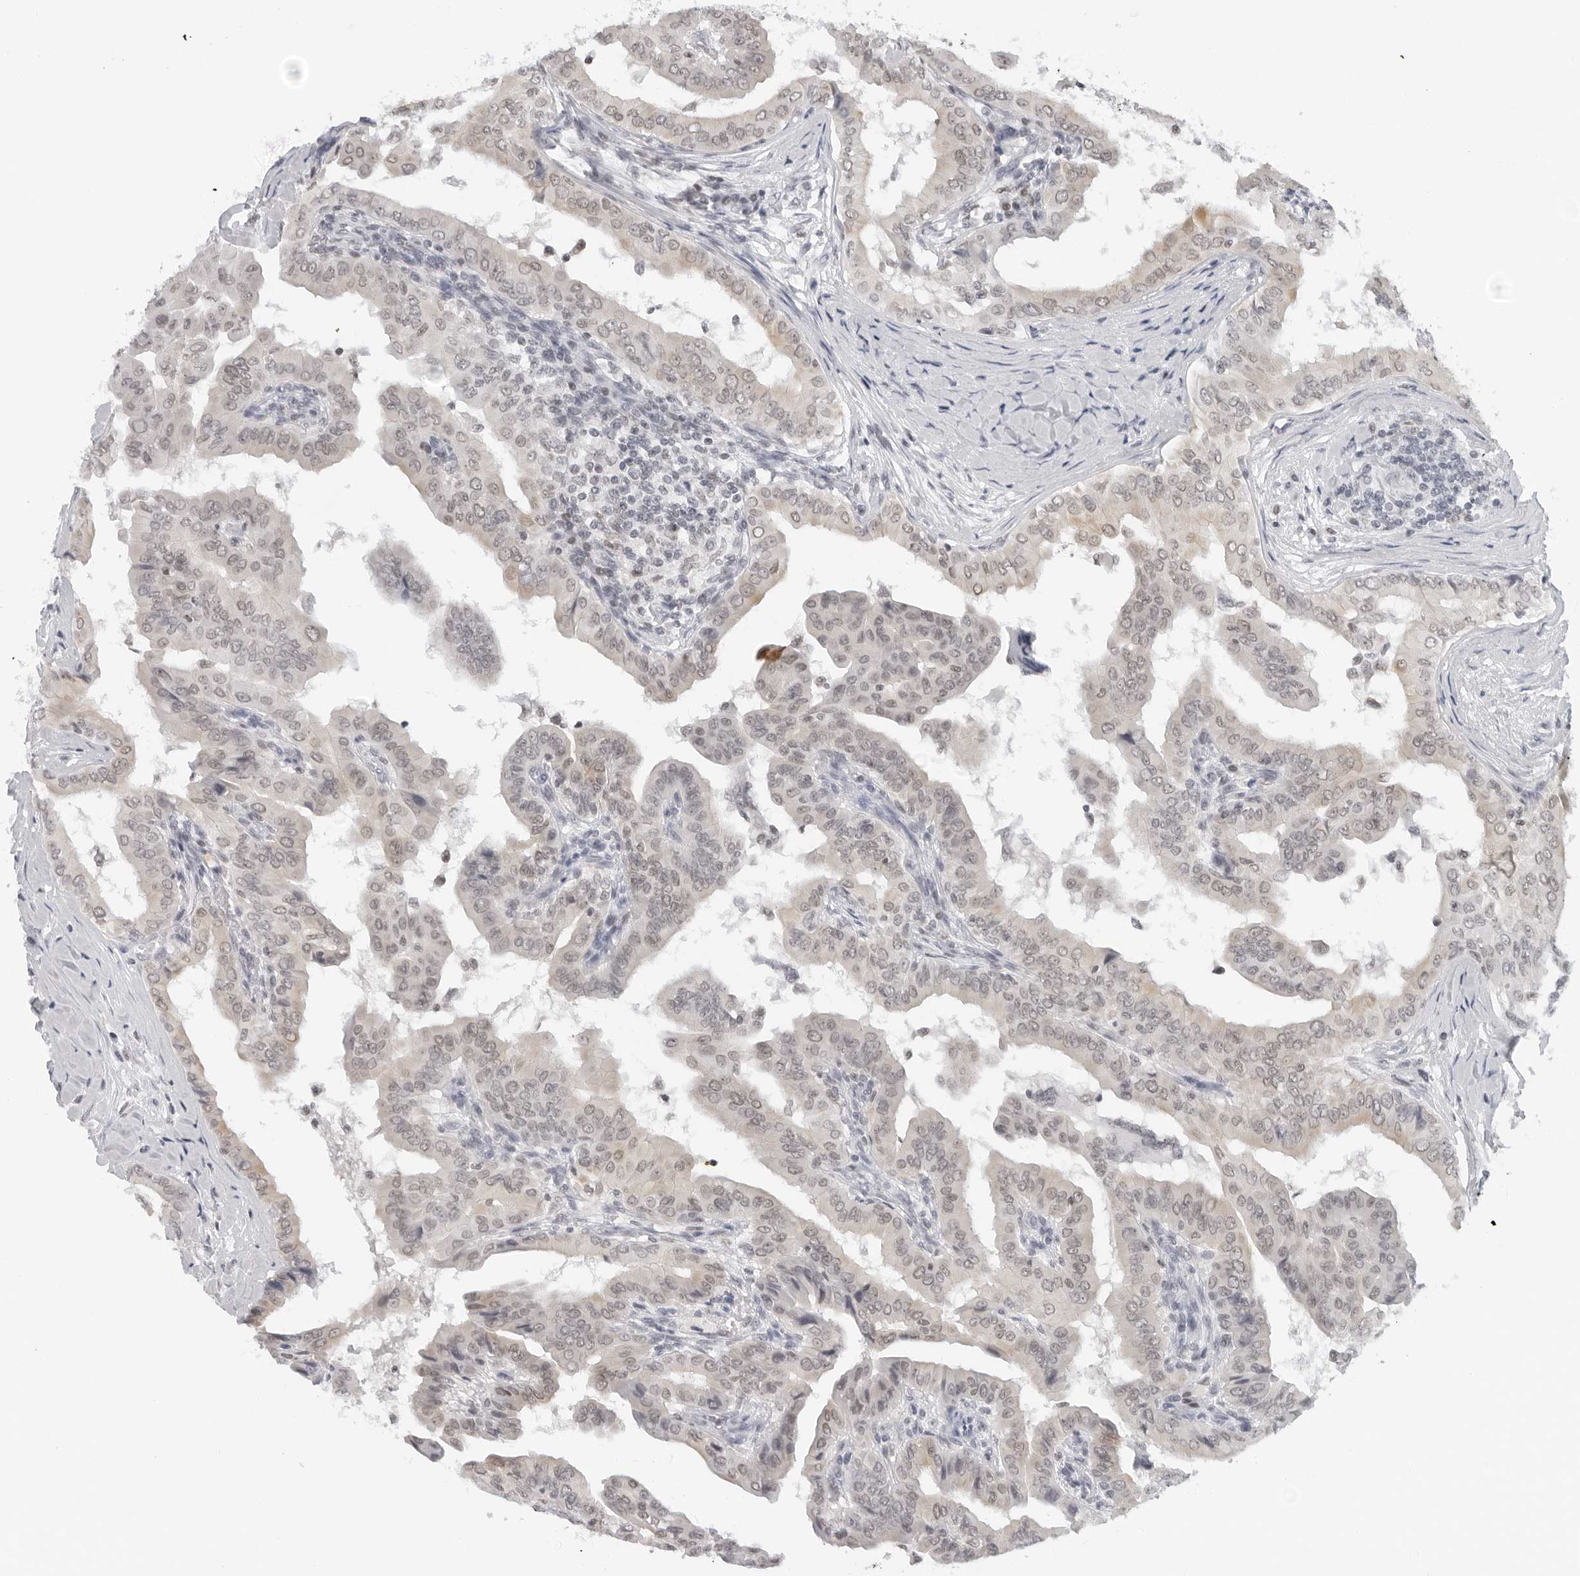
{"staining": {"intensity": "weak", "quantity": ">75%", "location": "cytoplasmic/membranous,nuclear"}, "tissue": "thyroid cancer", "cell_type": "Tumor cells", "image_type": "cancer", "snomed": [{"axis": "morphology", "description": "Papillary adenocarcinoma, NOS"}, {"axis": "topography", "description": "Thyroid gland"}], "caption": "A brown stain labels weak cytoplasmic/membranous and nuclear expression of a protein in human thyroid cancer (papillary adenocarcinoma) tumor cells.", "gene": "FLG2", "patient": {"sex": "male", "age": 33}}